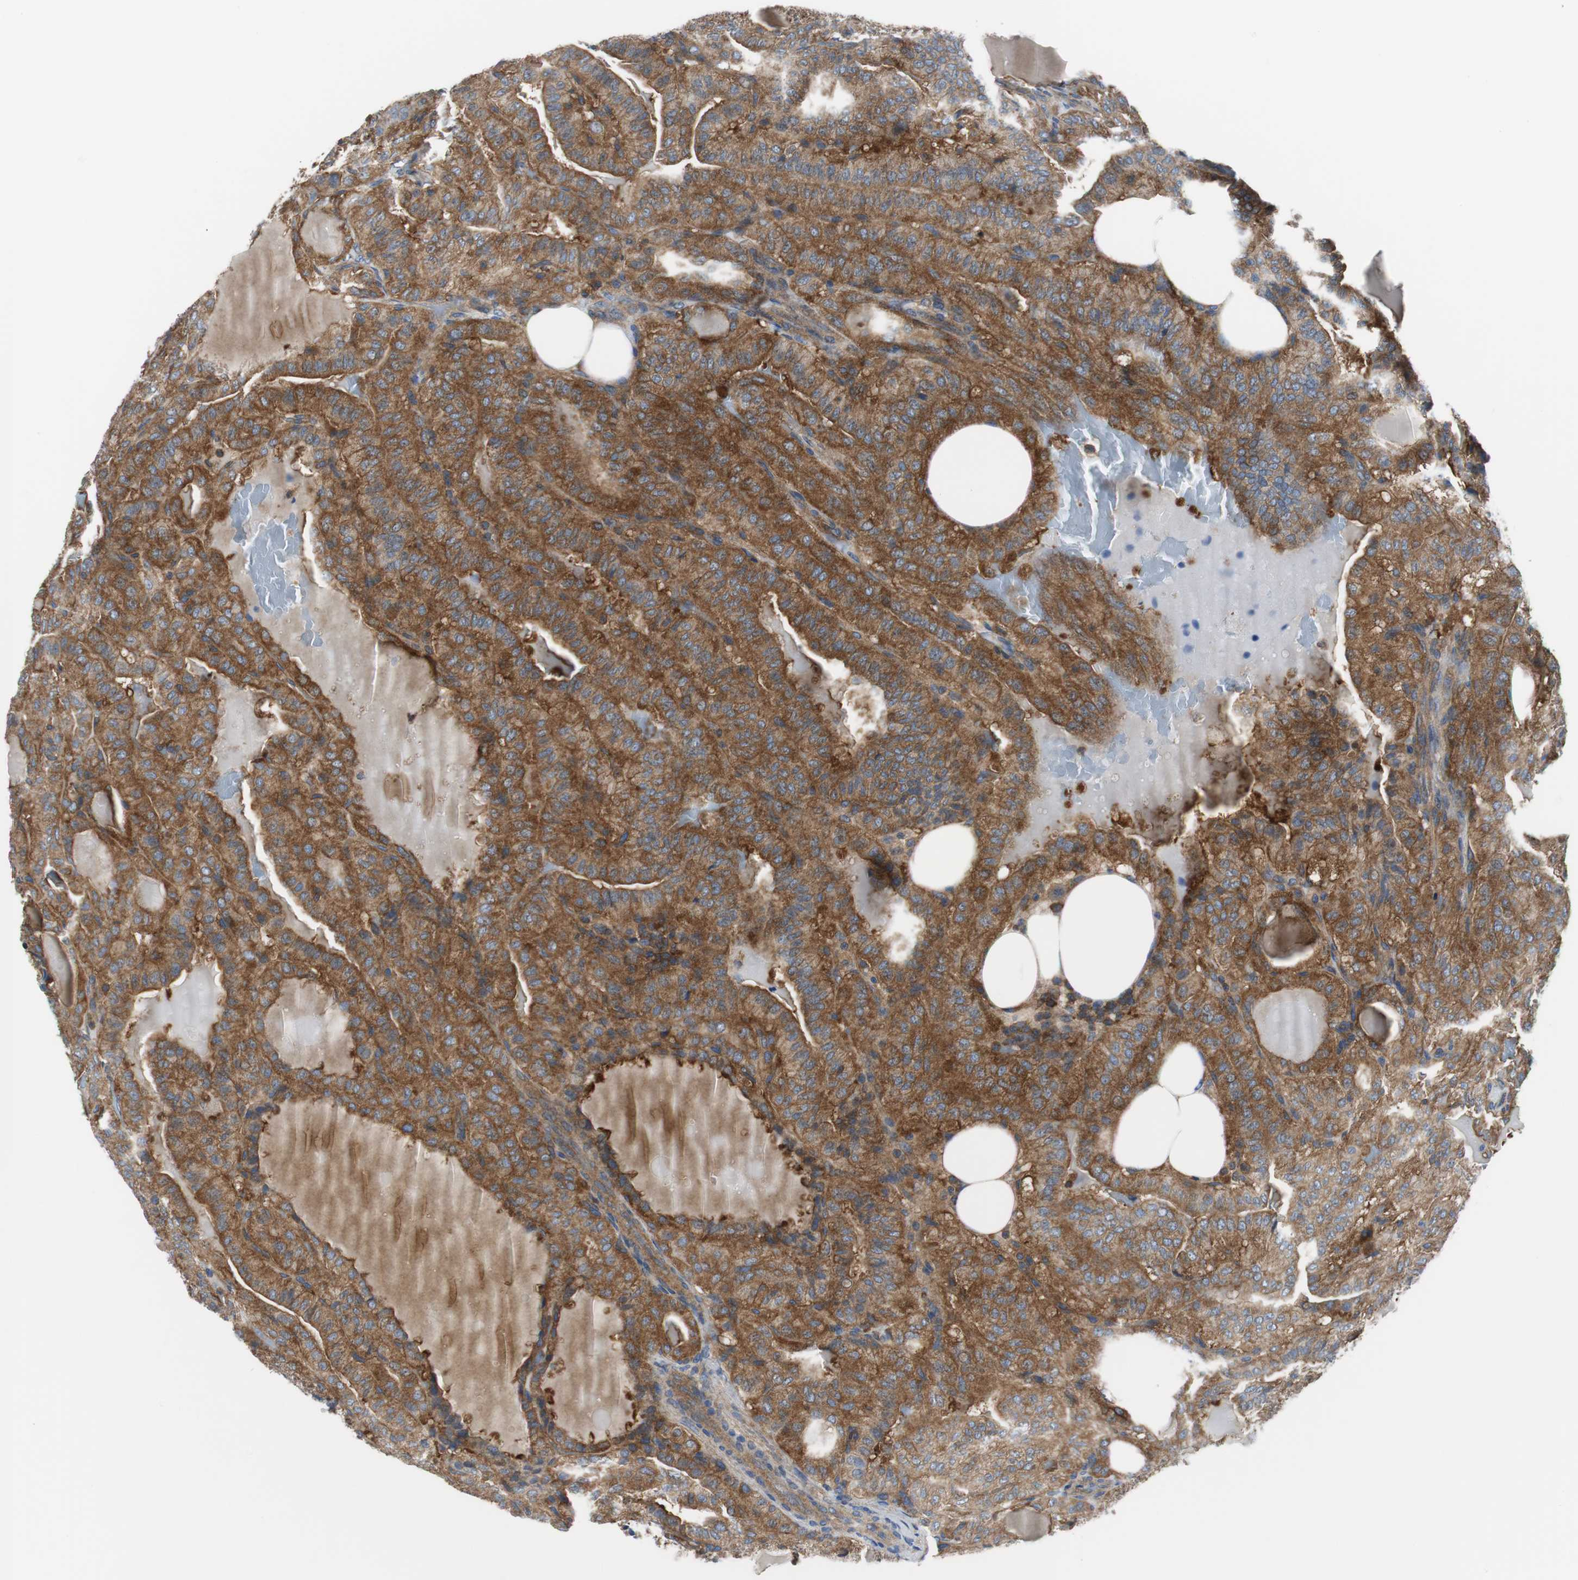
{"staining": {"intensity": "strong", "quantity": ">75%", "location": "cytoplasmic/membranous"}, "tissue": "thyroid cancer", "cell_type": "Tumor cells", "image_type": "cancer", "snomed": [{"axis": "morphology", "description": "Papillary adenocarcinoma, NOS"}, {"axis": "topography", "description": "Thyroid gland"}], "caption": "A high-resolution histopathology image shows immunohistochemistry (IHC) staining of thyroid papillary adenocarcinoma, which shows strong cytoplasmic/membranous staining in about >75% of tumor cells.", "gene": "BRAF", "patient": {"sex": "male", "age": 77}}